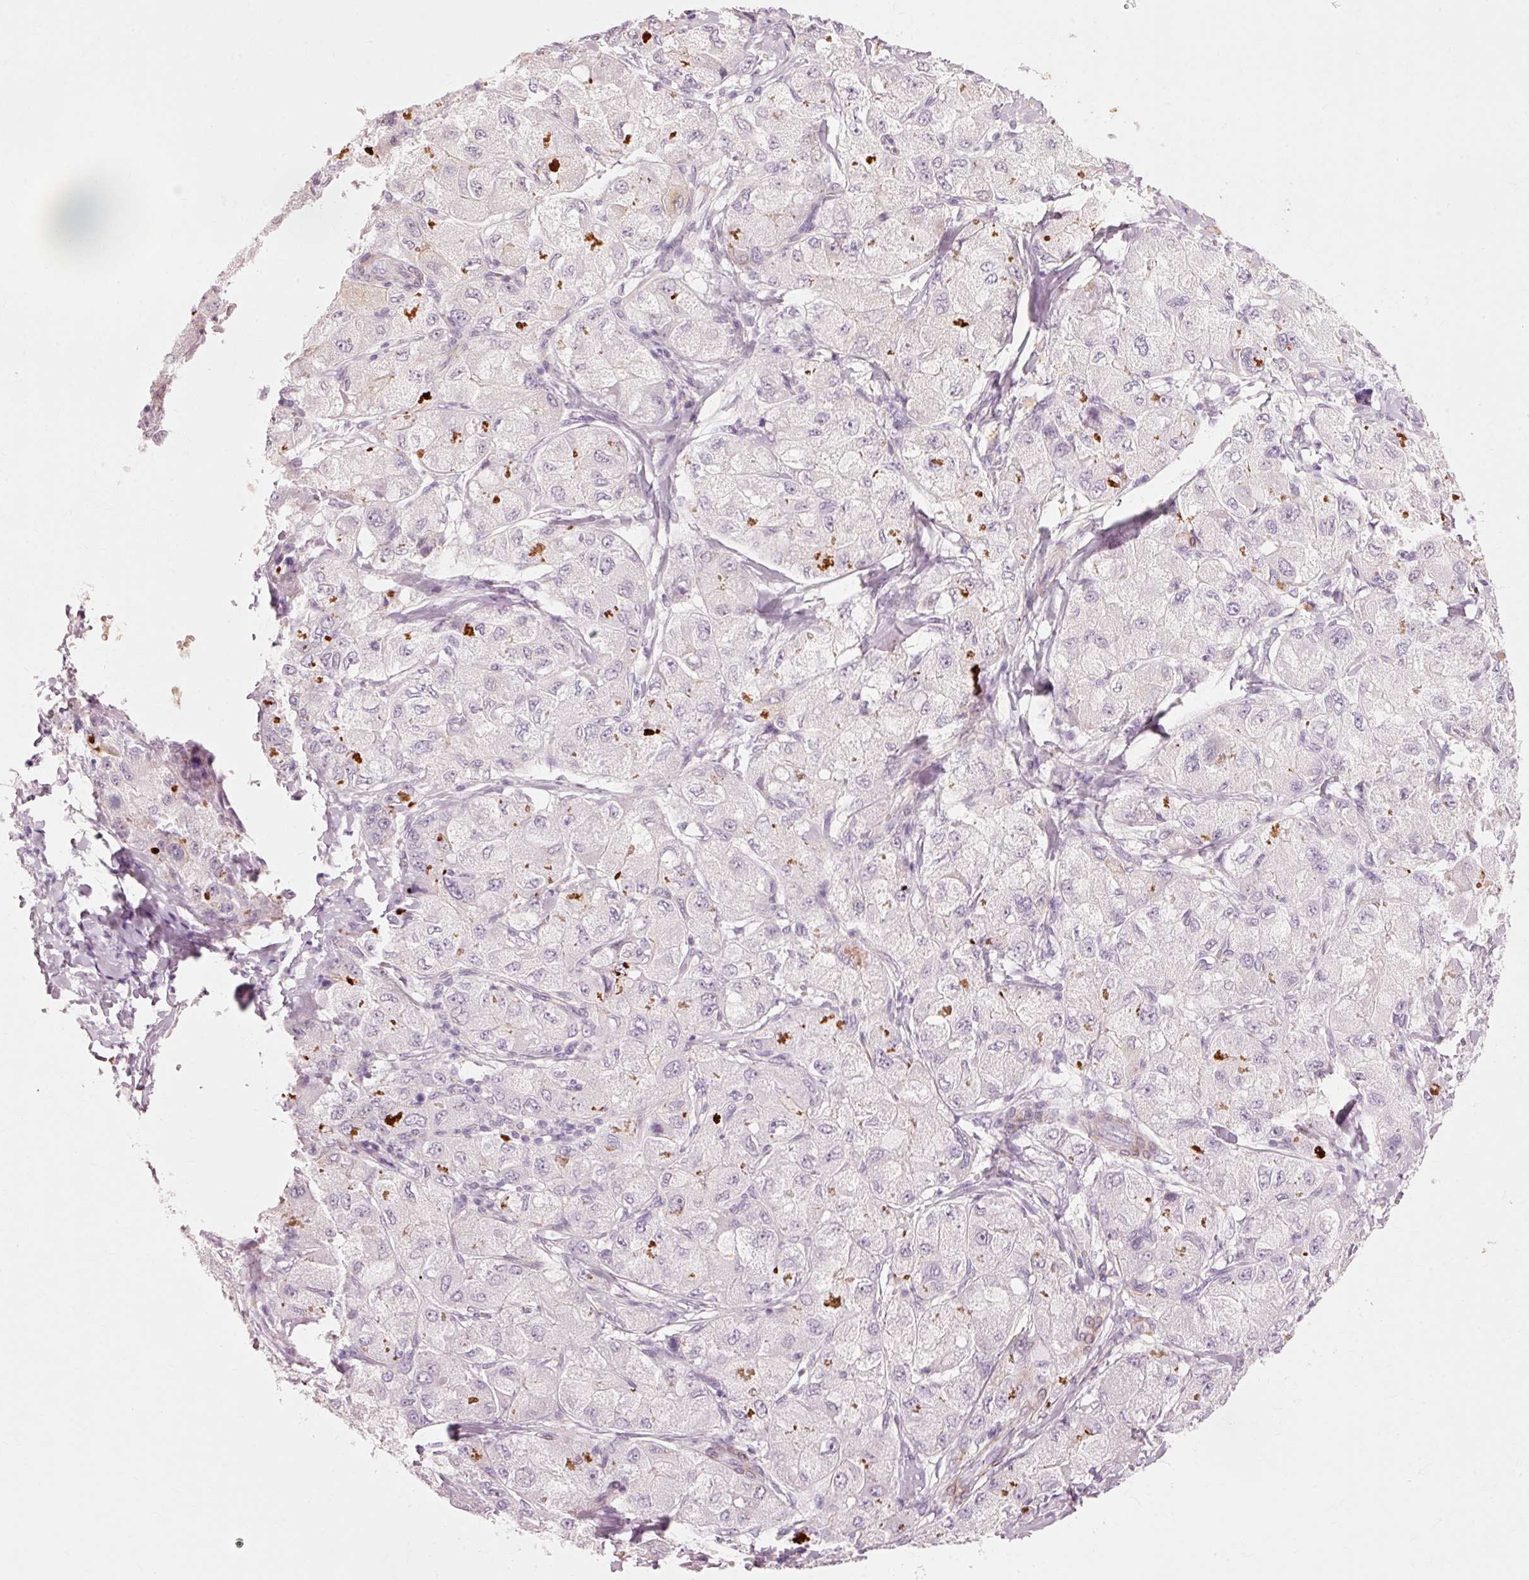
{"staining": {"intensity": "moderate", "quantity": "<25%", "location": "cytoplasmic/membranous"}, "tissue": "liver cancer", "cell_type": "Tumor cells", "image_type": "cancer", "snomed": [{"axis": "morphology", "description": "Carcinoma, Hepatocellular, NOS"}, {"axis": "topography", "description": "Liver"}], "caption": "Liver hepatocellular carcinoma stained for a protein displays moderate cytoplasmic/membranous positivity in tumor cells. (Brightfield microscopy of DAB IHC at high magnification).", "gene": "TRIM73", "patient": {"sex": "male", "age": 80}}